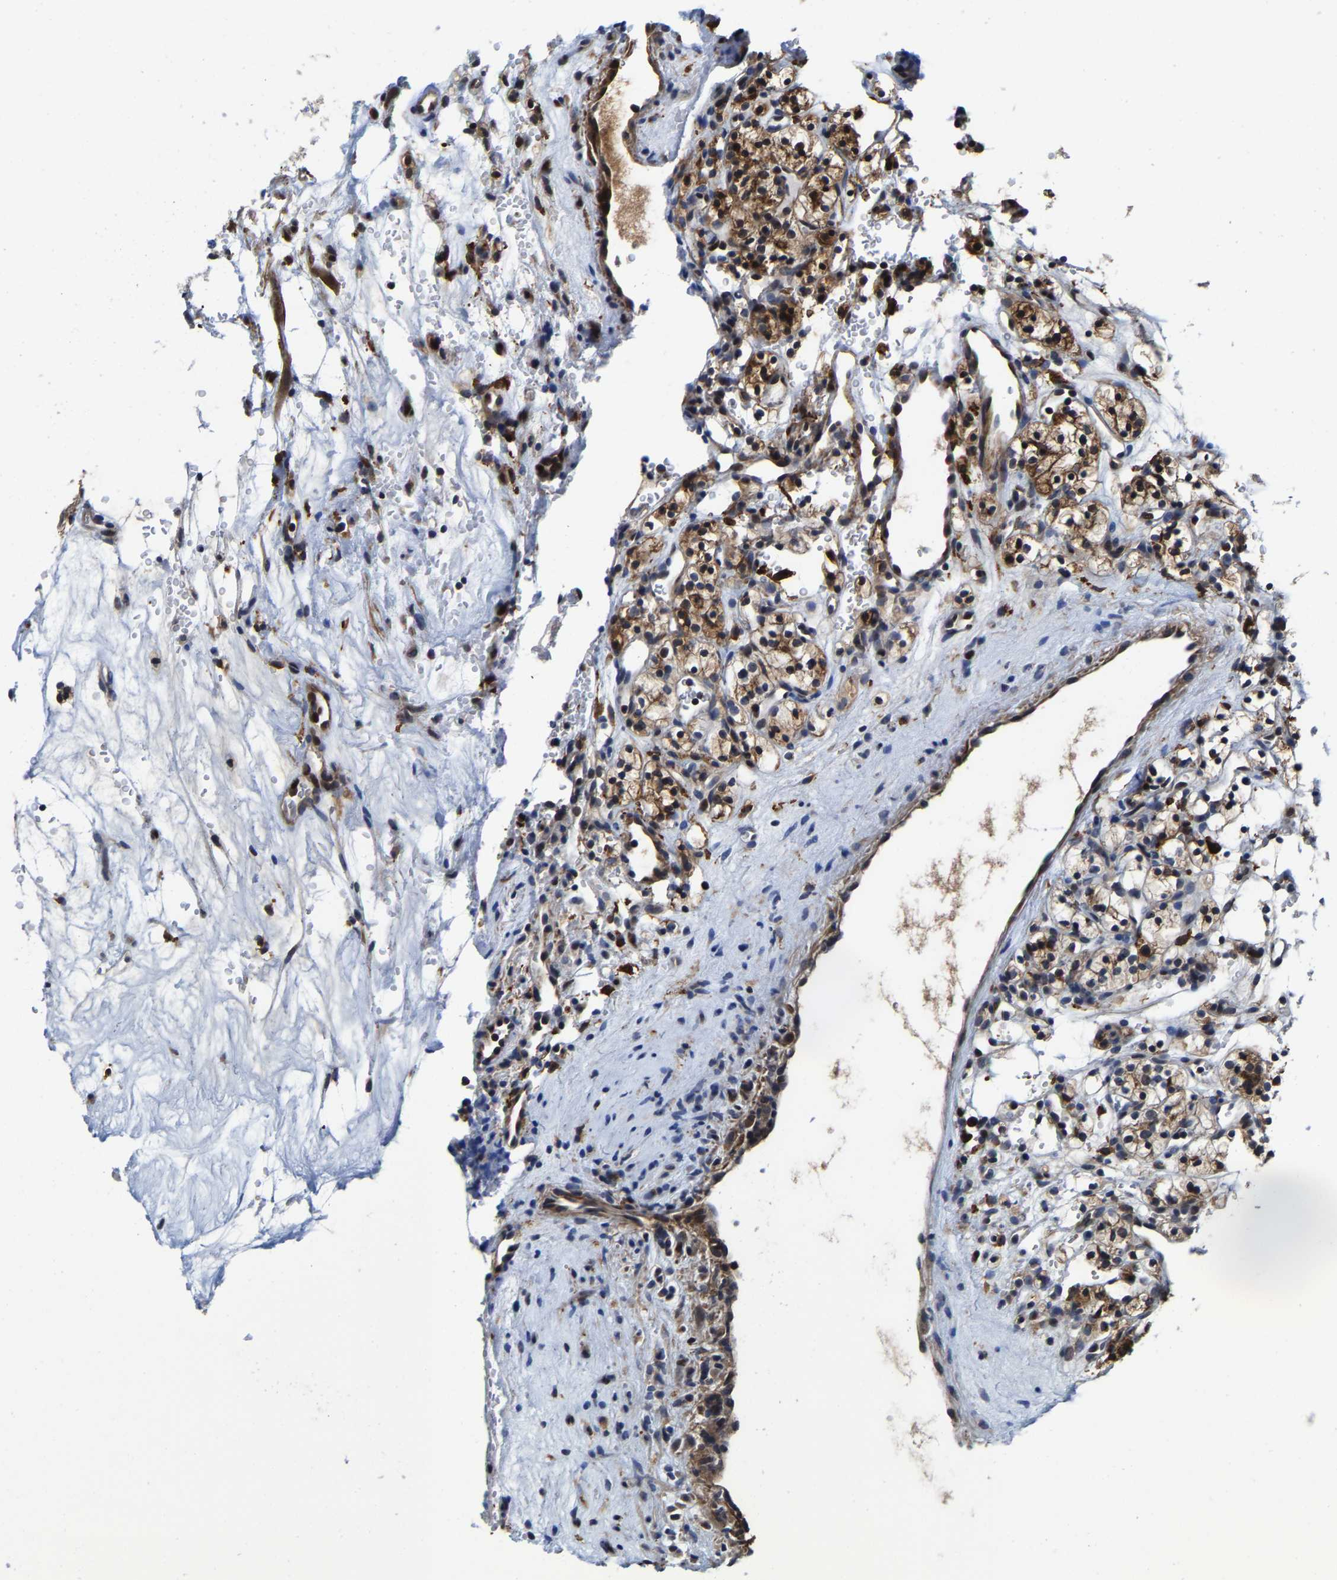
{"staining": {"intensity": "moderate", "quantity": ">75%", "location": "cytoplasmic/membranous"}, "tissue": "renal cancer", "cell_type": "Tumor cells", "image_type": "cancer", "snomed": [{"axis": "morphology", "description": "Adenocarcinoma, NOS"}, {"axis": "topography", "description": "Kidney"}], "caption": "The image demonstrates staining of renal cancer (adenocarcinoma), revealing moderate cytoplasmic/membranous protein positivity (brown color) within tumor cells.", "gene": "PFKFB3", "patient": {"sex": "female", "age": 57}}